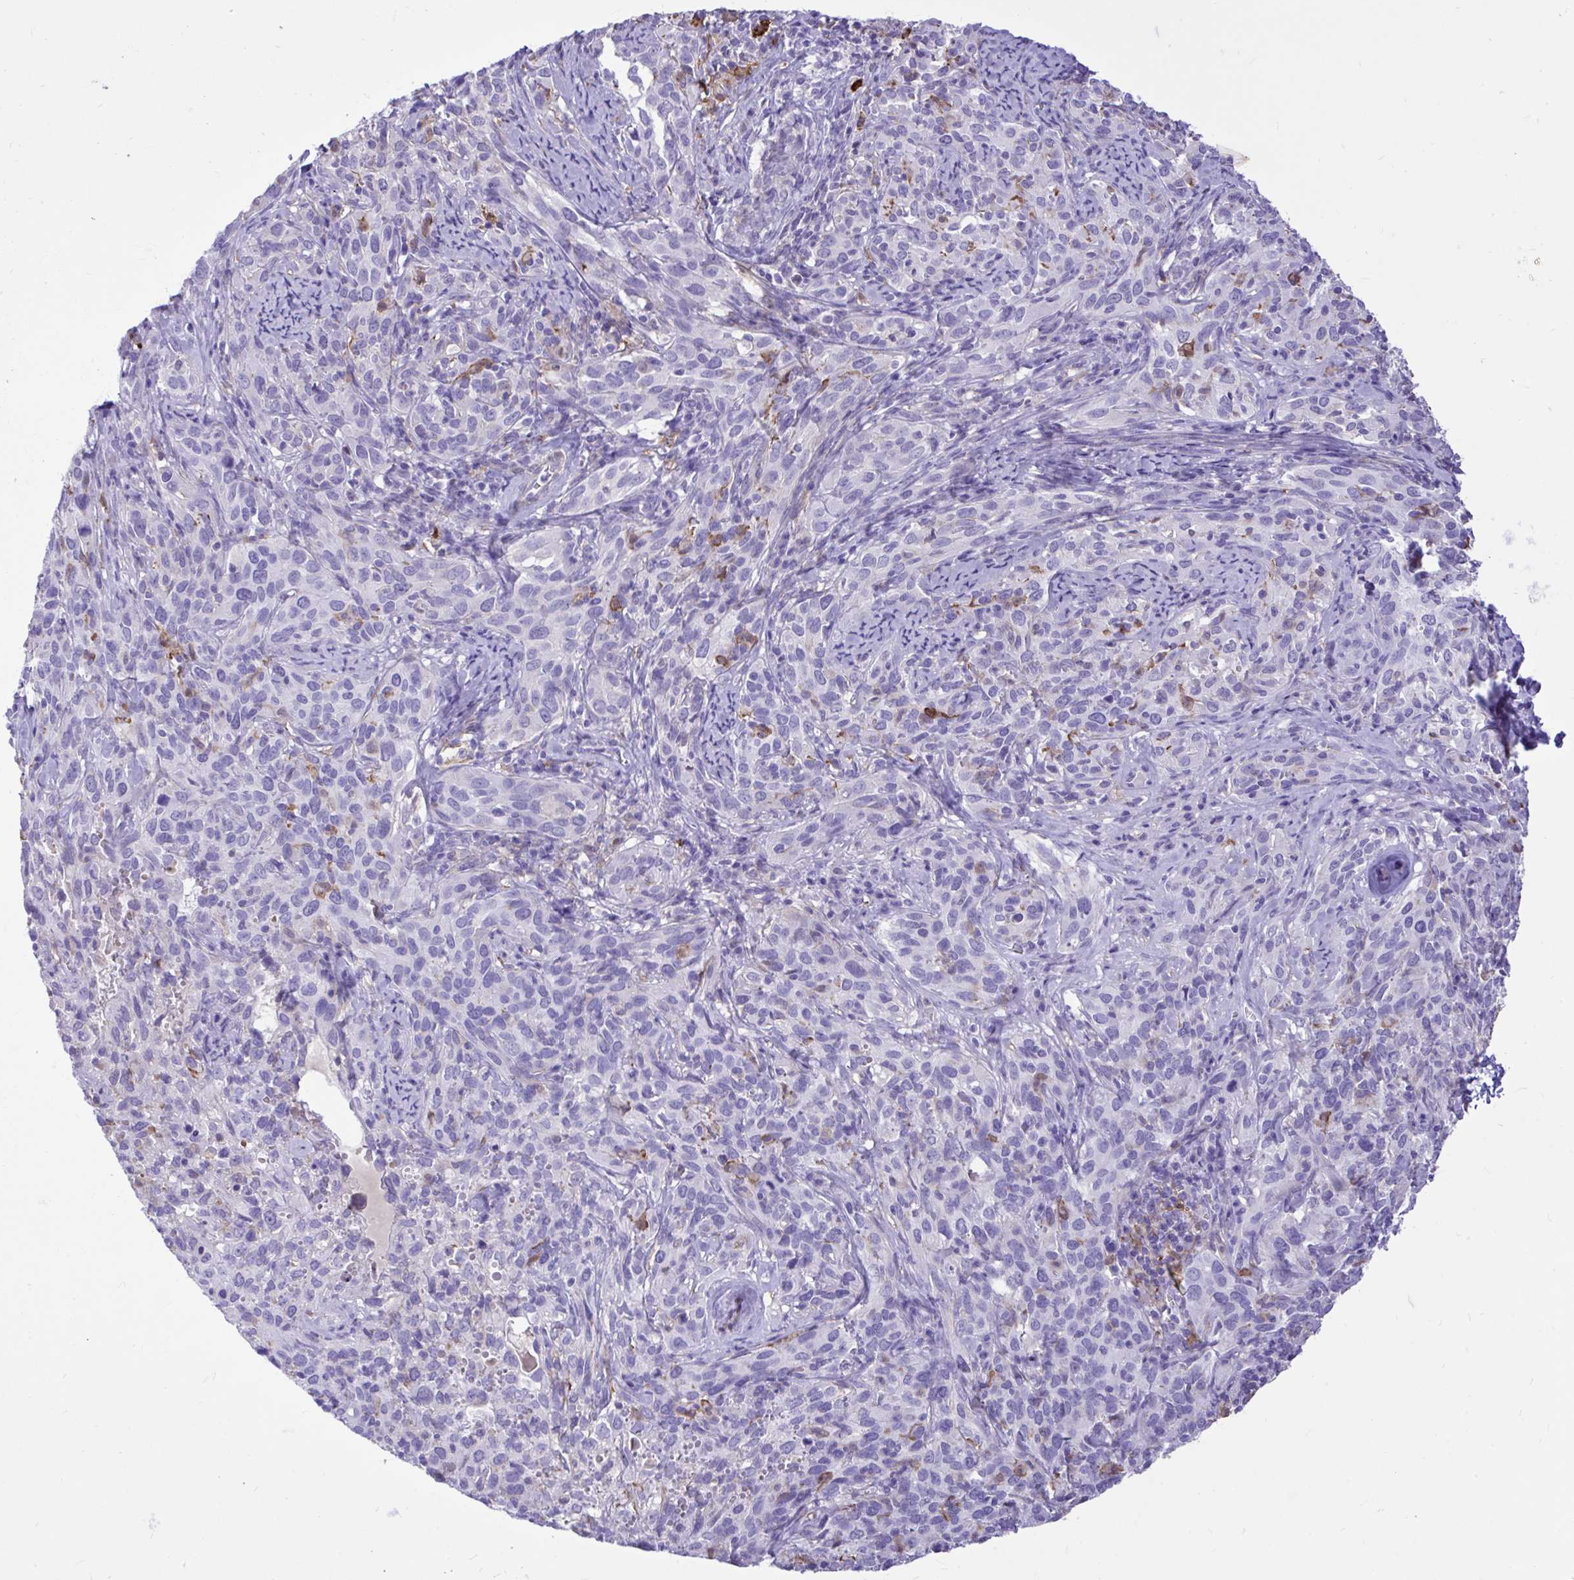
{"staining": {"intensity": "negative", "quantity": "none", "location": "none"}, "tissue": "cervical cancer", "cell_type": "Tumor cells", "image_type": "cancer", "snomed": [{"axis": "morphology", "description": "Squamous cell carcinoma, NOS"}, {"axis": "topography", "description": "Cervix"}], "caption": "Tumor cells are negative for brown protein staining in cervical cancer. (DAB immunohistochemistry (IHC) with hematoxylin counter stain).", "gene": "TLR7", "patient": {"sex": "female", "age": 51}}